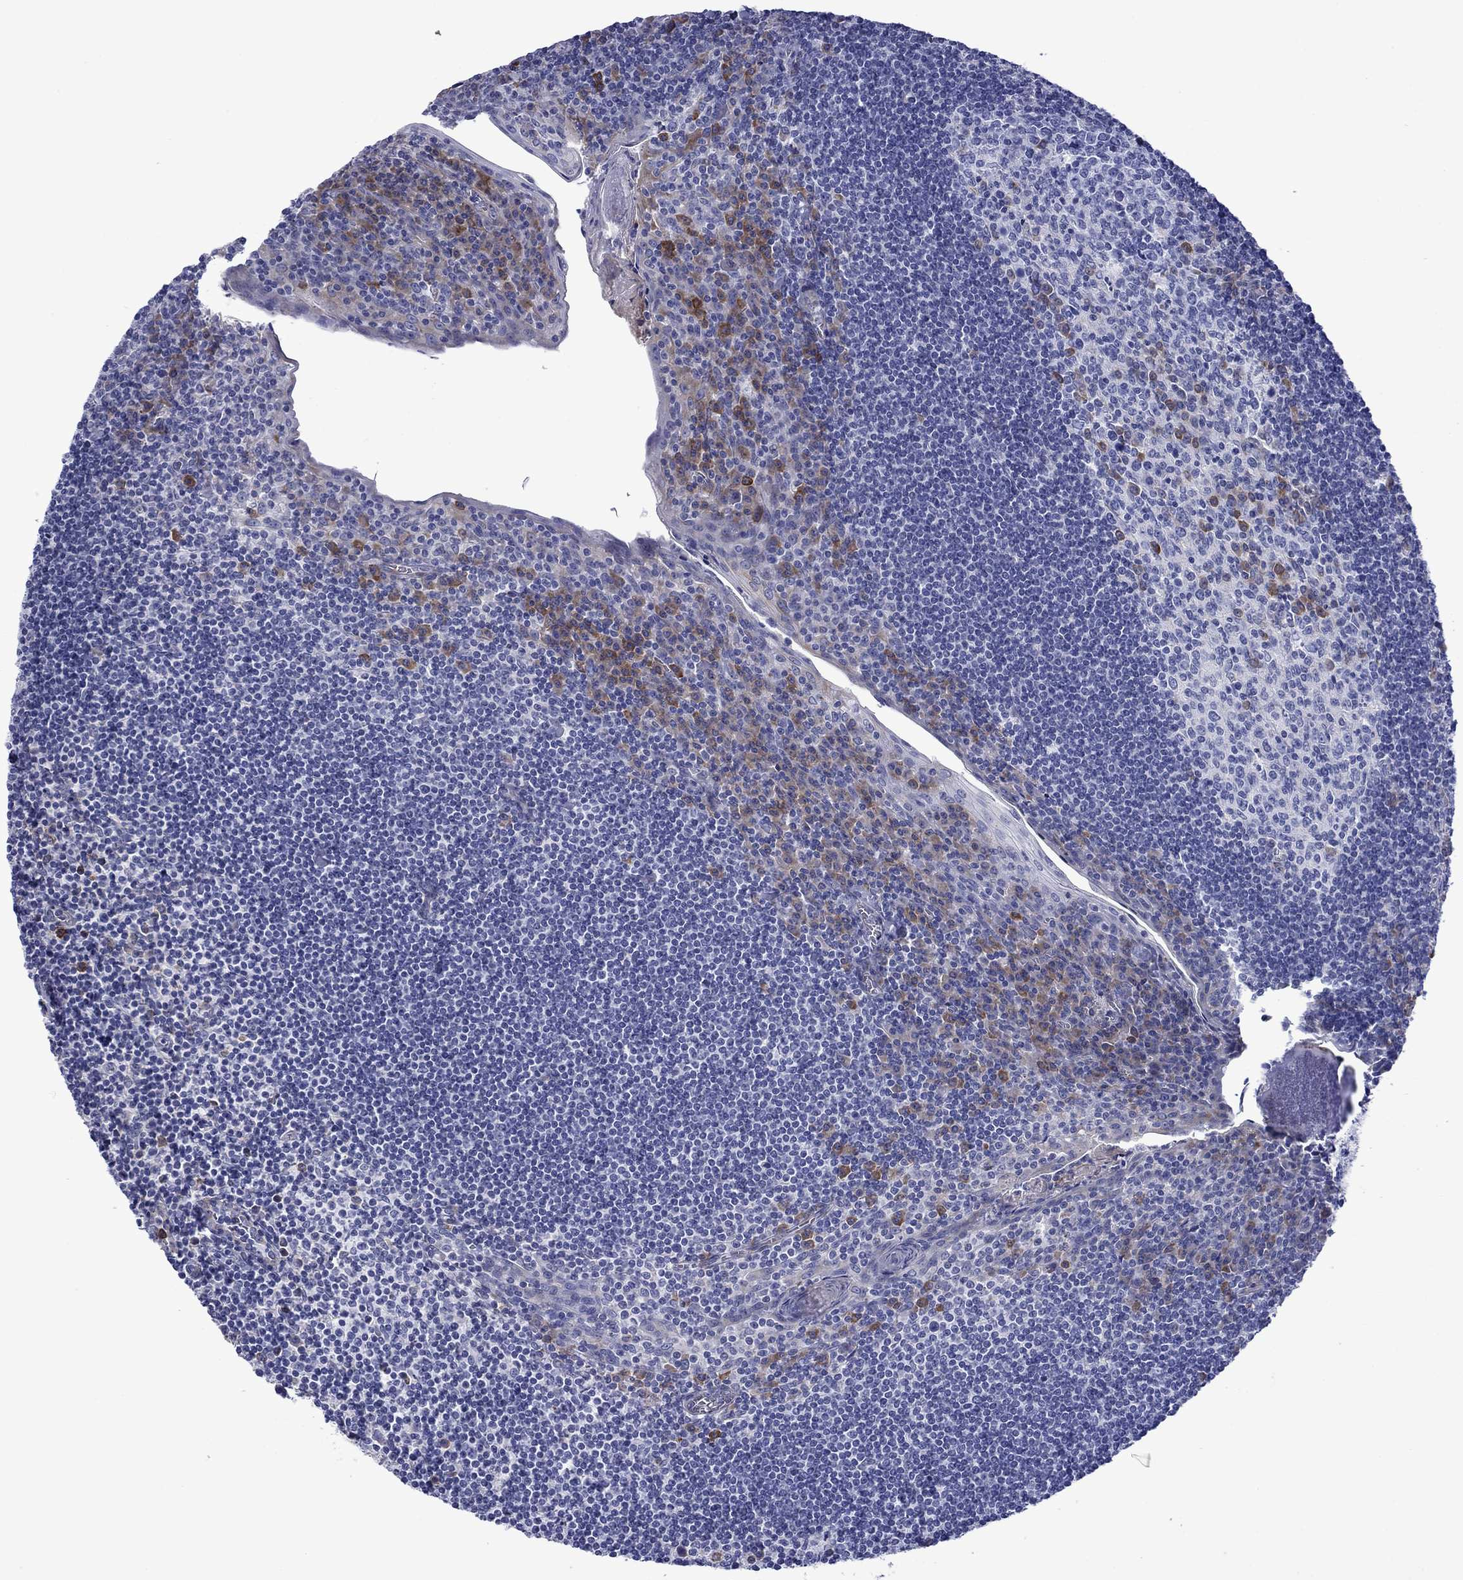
{"staining": {"intensity": "moderate", "quantity": "<25%", "location": "cytoplasmic/membranous"}, "tissue": "tonsil", "cell_type": "Germinal center cells", "image_type": "normal", "snomed": [{"axis": "morphology", "description": "Normal tissue, NOS"}, {"axis": "topography", "description": "Tonsil"}], "caption": "DAB immunohistochemical staining of benign tonsil exhibits moderate cytoplasmic/membranous protein positivity in approximately <25% of germinal center cells. The protein of interest is stained brown, and the nuclei are stained in blue (DAB IHC with brightfield microscopy, high magnification).", "gene": "HSPG2", "patient": {"sex": "female", "age": 12}}